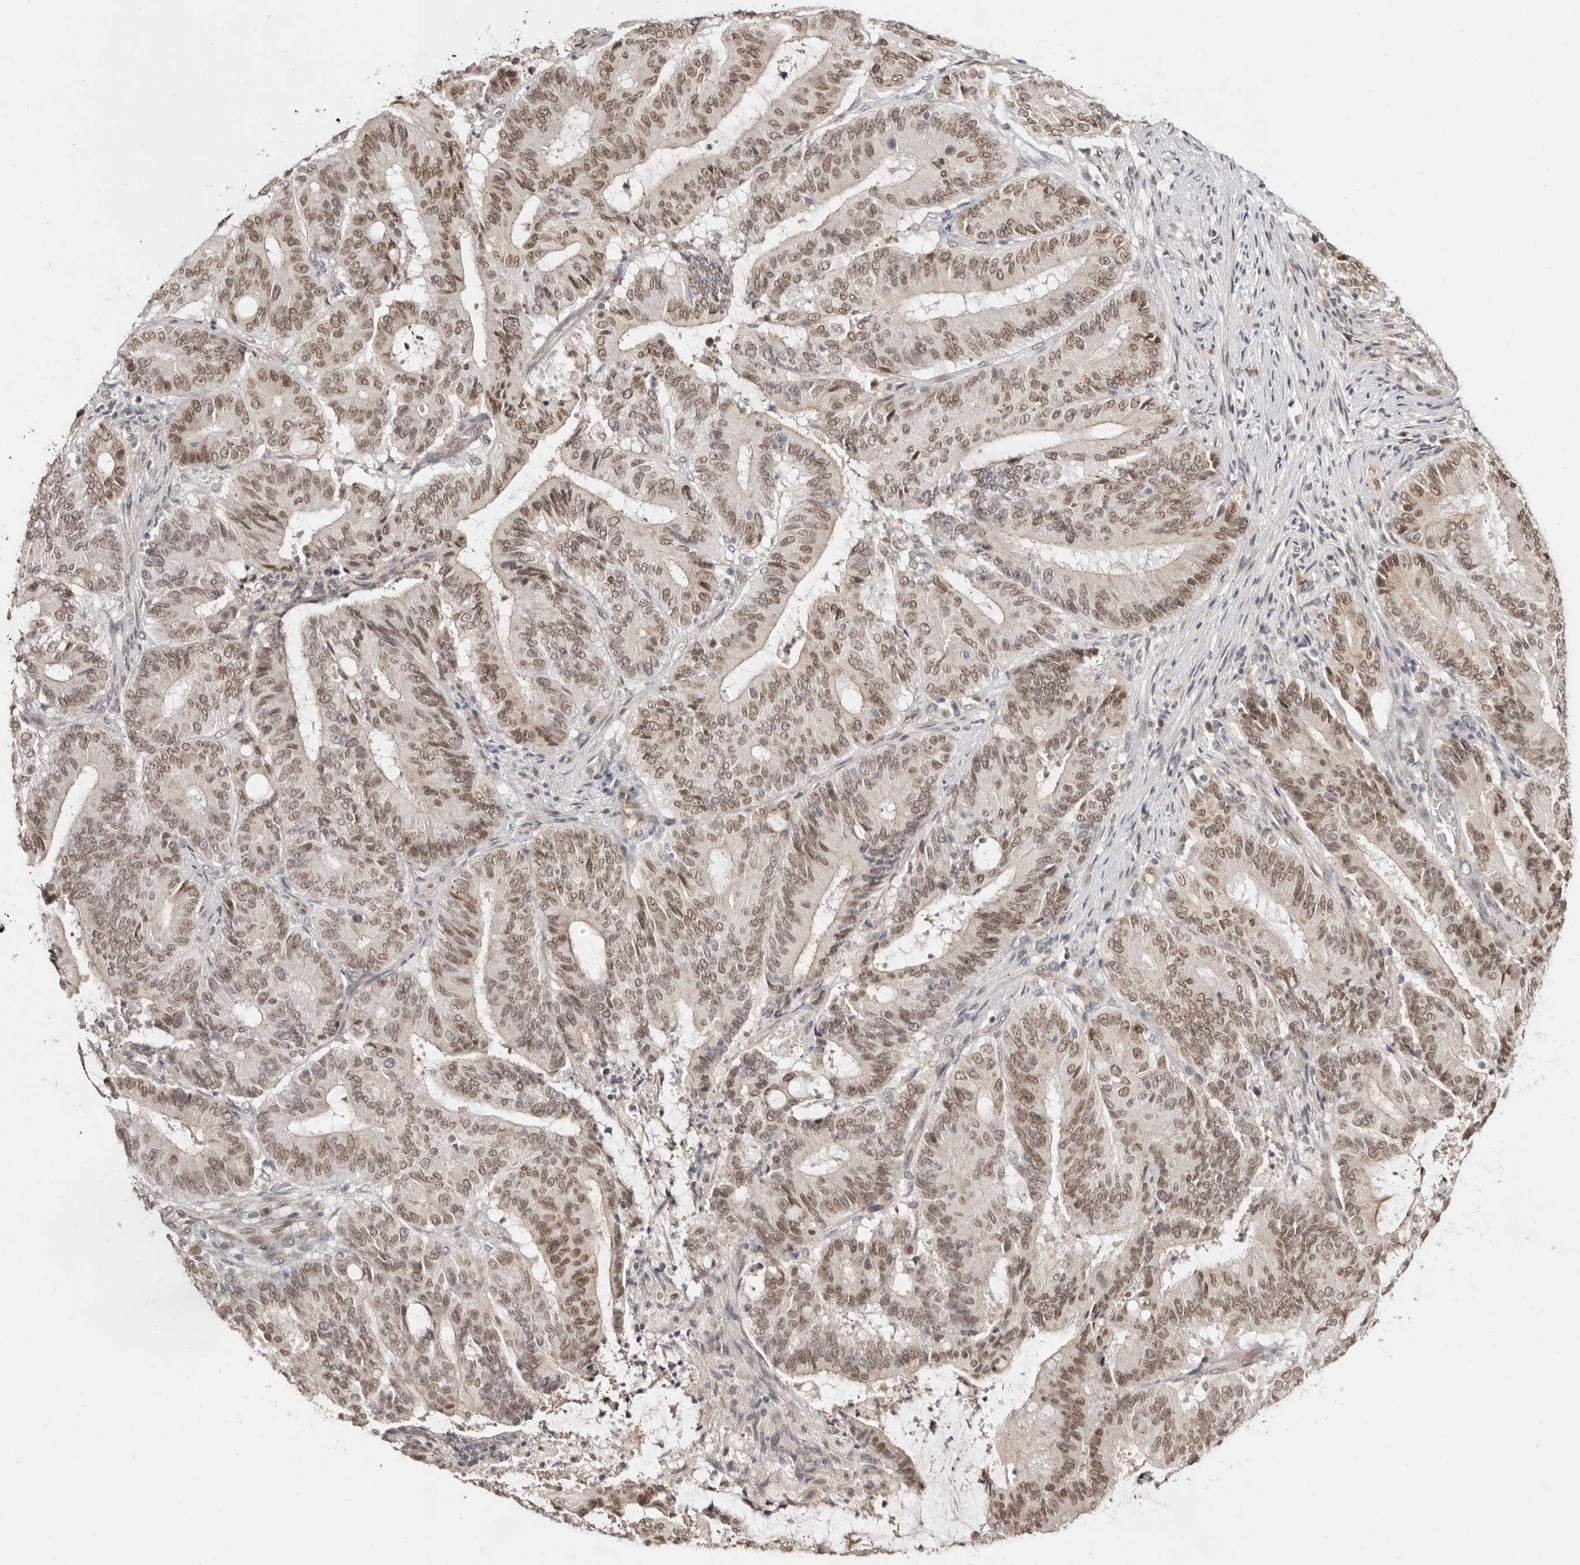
{"staining": {"intensity": "moderate", "quantity": ">75%", "location": "nuclear"}, "tissue": "liver cancer", "cell_type": "Tumor cells", "image_type": "cancer", "snomed": [{"axis": "morphology", "description": "Normal tissue, NOS"}, {"axis": "morphology", "description": "Cholangiocarcinoma"}, {"axis": "topography", "description": "Liver"}, {"axis": "topography", "description": "Peripheral nerve tissue"}], "caption": "A high-resolution photomicrograph shows immunohistochemistry staining of liver cholangiocarcinoma, which exhibits moderate nuclear expression in approximately >75% of tumor cells.", "gene": "LCORL", "patient": {"sex": "female", "age": 73}}